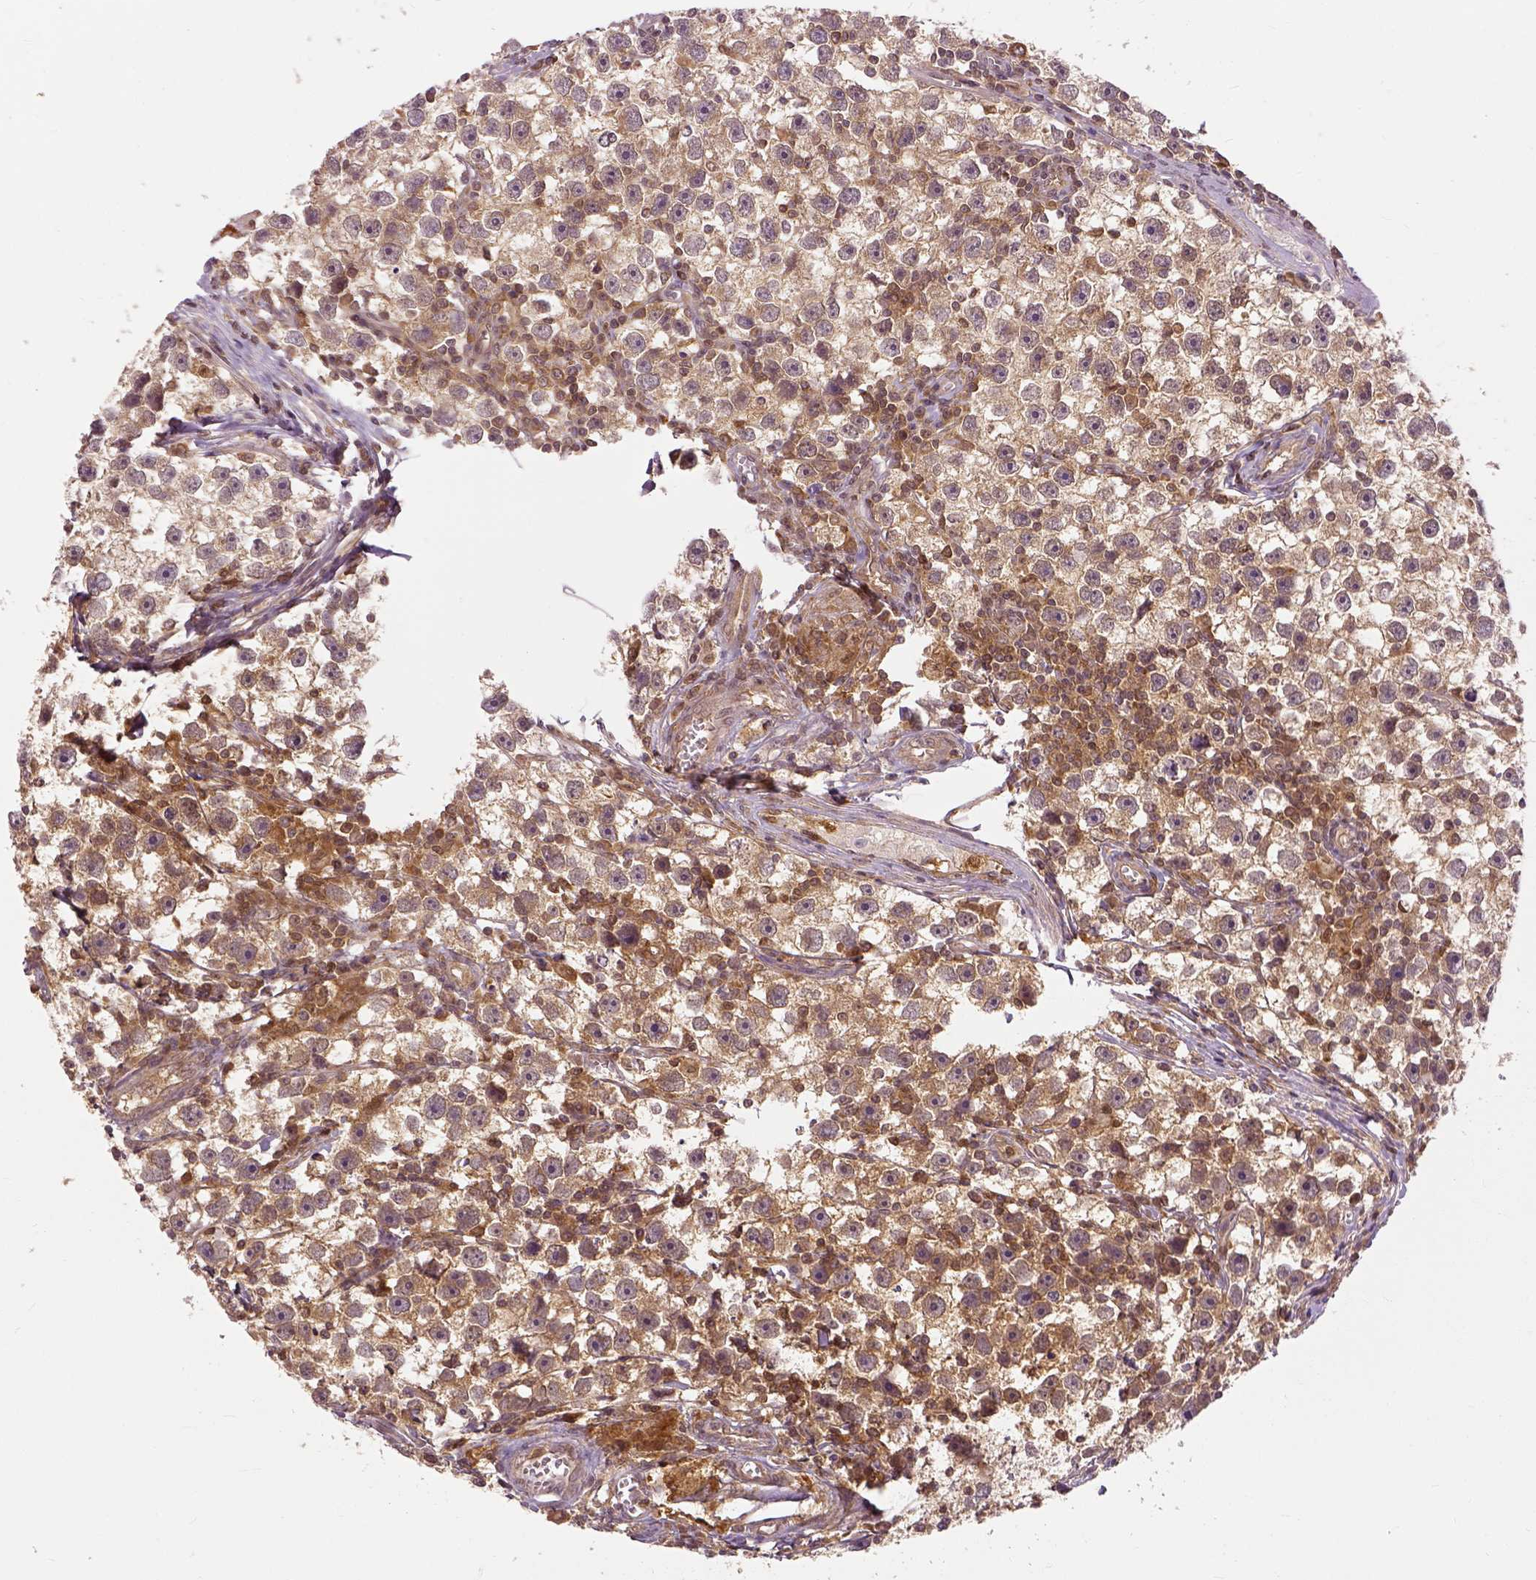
{"staining": {"intensity": "moderate", "quantity": "<25%", "location": "cytoplasmic/membranous"}, "tissue": "testis cancer", "cell_type": "Tumor cells", "image_type": "cancer", "snomed": [{"axis": "morphology", "description": "Seminoma, NOS"}, {"axis": "topography", "description": "Testis"}], "caption": "Seminoma (testis) stained for a protein reveals moderate cytoplasmic/membranous positivity in tumor cells.", "gene": "GPI", "patient": {"sex": "male", "age": 30}}